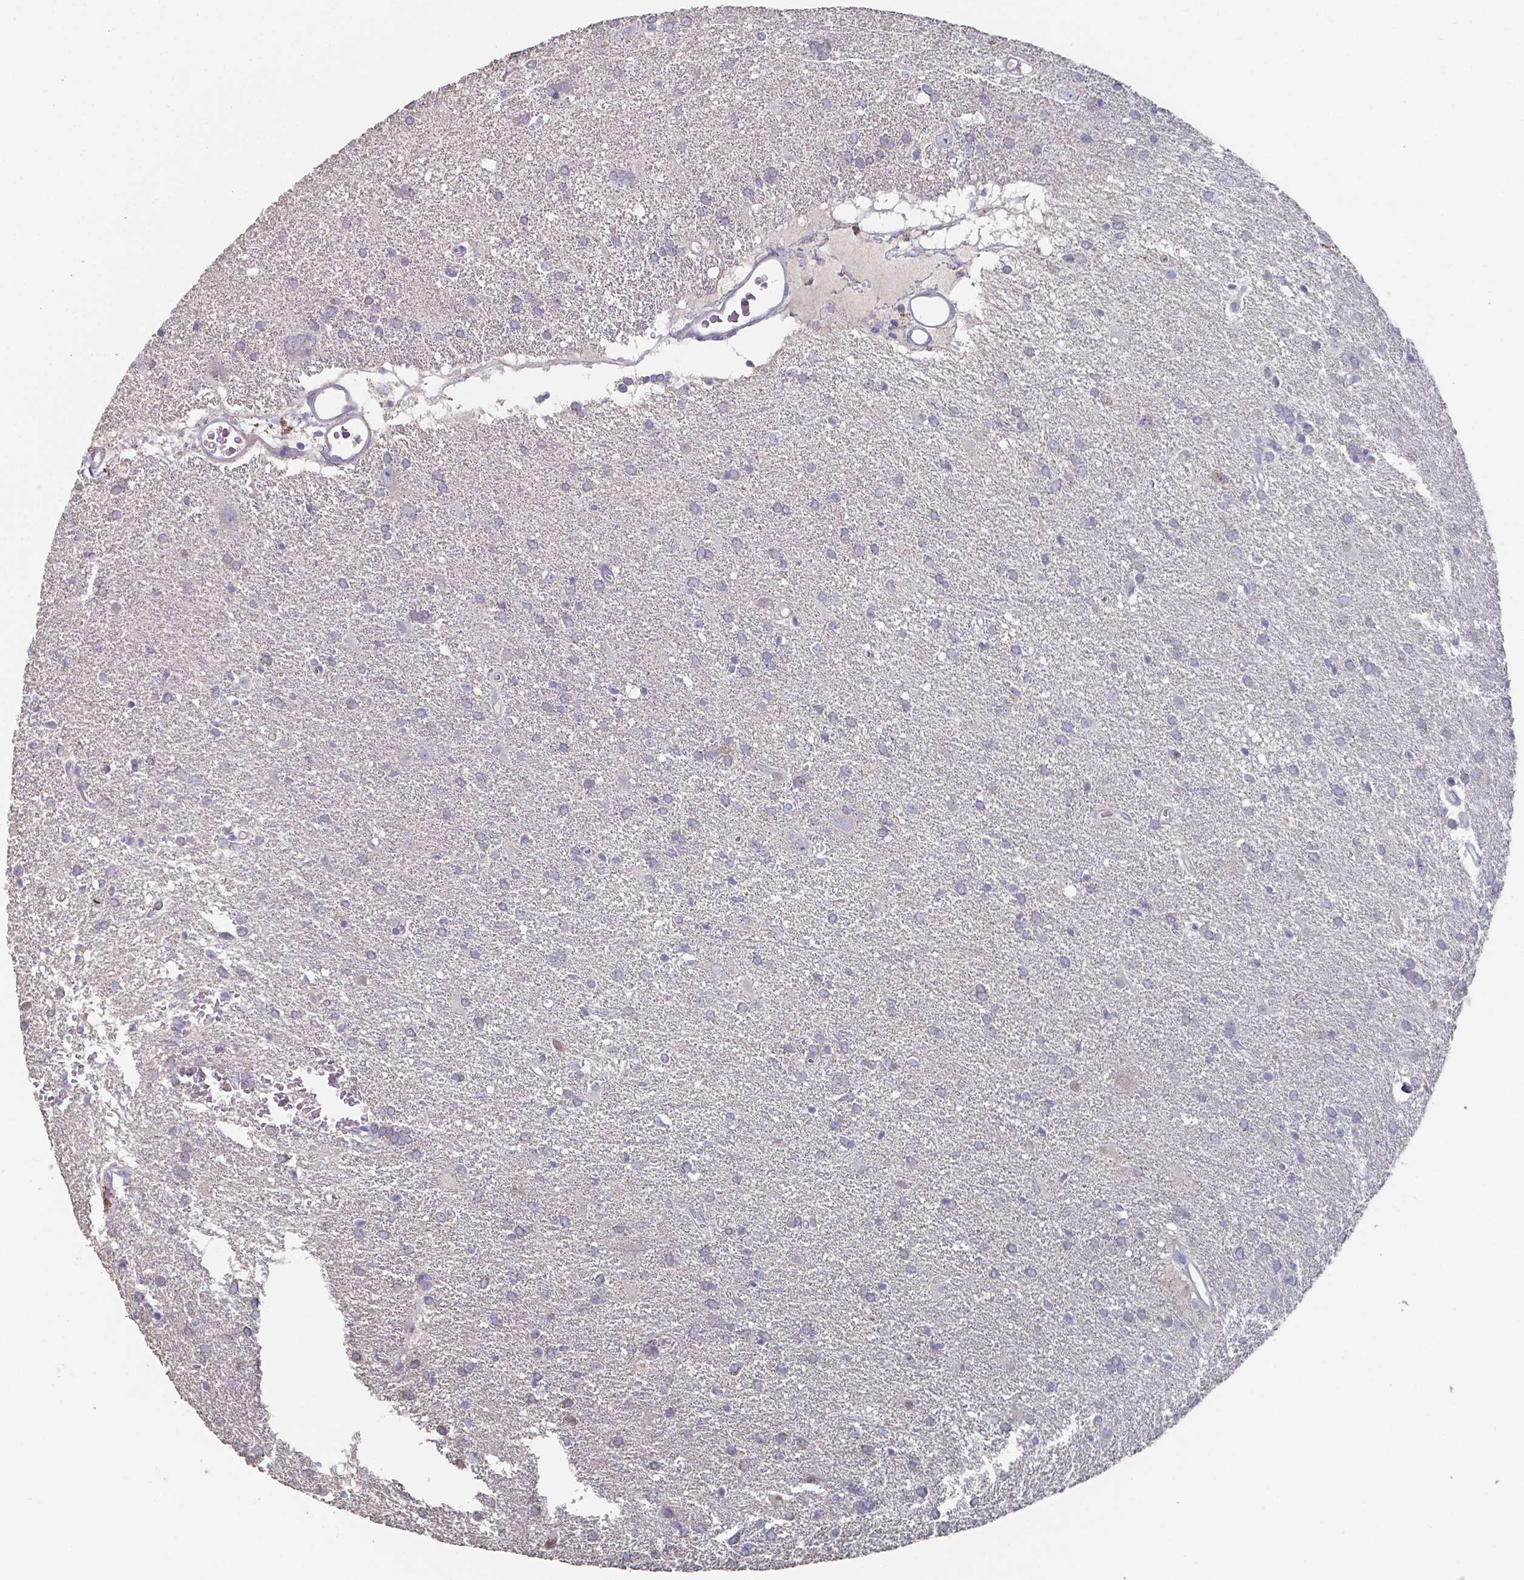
{"staining": {"intensity": "negative", "quantity": "none", "location": "none"}, "tissue": "glioma", "cell_type": "Tumor cells", "image_type": "cancer", "snomed": [{"axis": "morphology", "description": "Glioma, malignant, Low grade"}, {"axis": "topography", "description": "Brain"}], "caption": "Malignant glioma (low-grade) was stained to show a protein in brown. There is no significant staining in tumor cells. (DAB (3,3'-diaminobenzidine) immunohistochemistry (IHC) with hematoxylin counter stain).", "gene": "FOXJ1", "patient": {"sex": "male", "age": 66}}